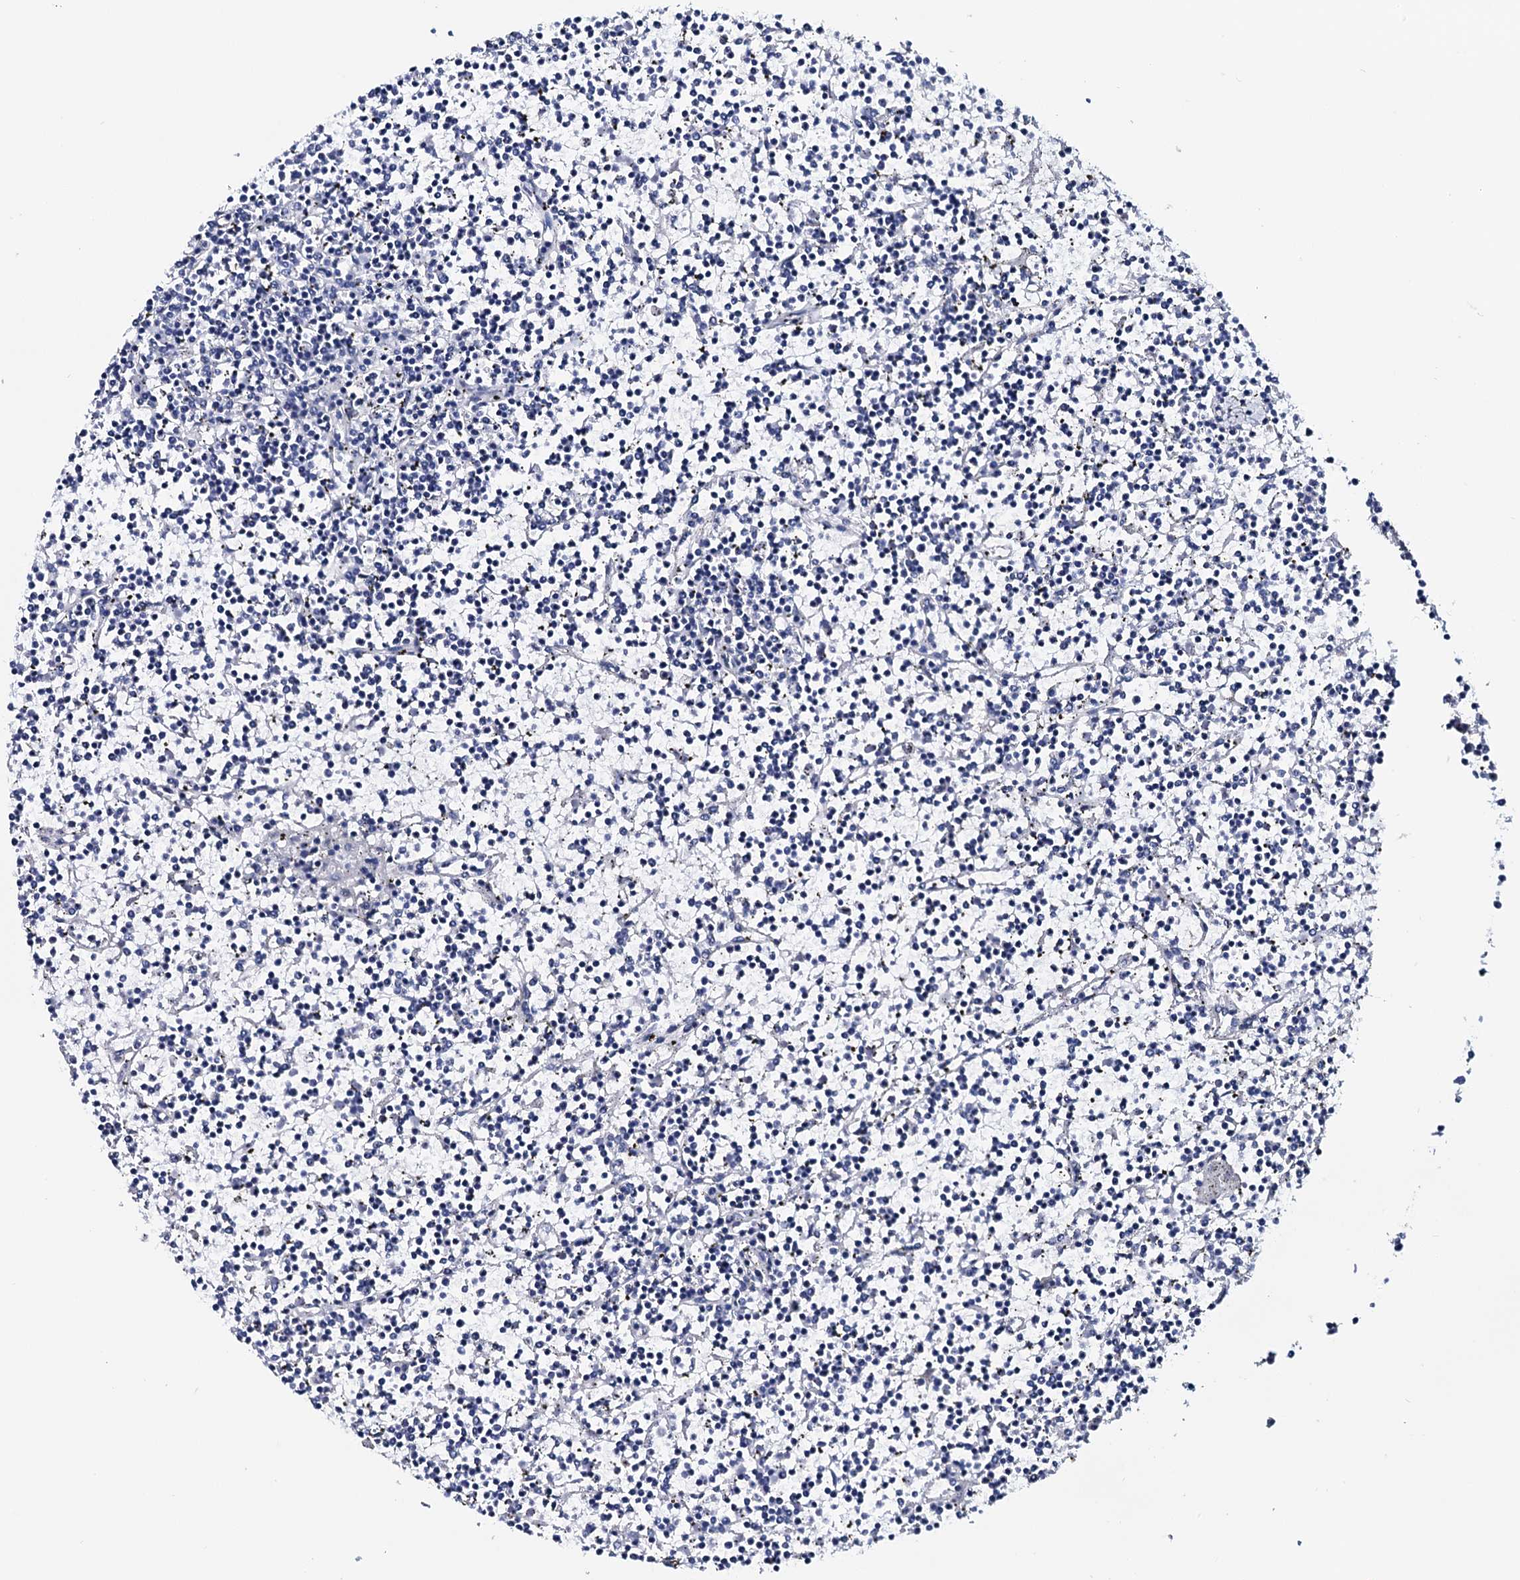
{"staining": {"intensity": "negative", "quantity": "none", "location": "none"}, "tissue": "lymphoma", "cell_type": "Tumor cells", "image_type": "cancer", "snomed": [{"axis": "morphology", "description": "Malignant lymphoma, non-Hodgkin's type, Low grade"}, {"axis": "topography", "description": "Spleen"}], "caption": "There is no significant staining in tumor cells of low-grade malignant lymphoma, non-Hodgkin's type.", "gene": "GYS2", "patient": {"sex": "female", "age": 19}}